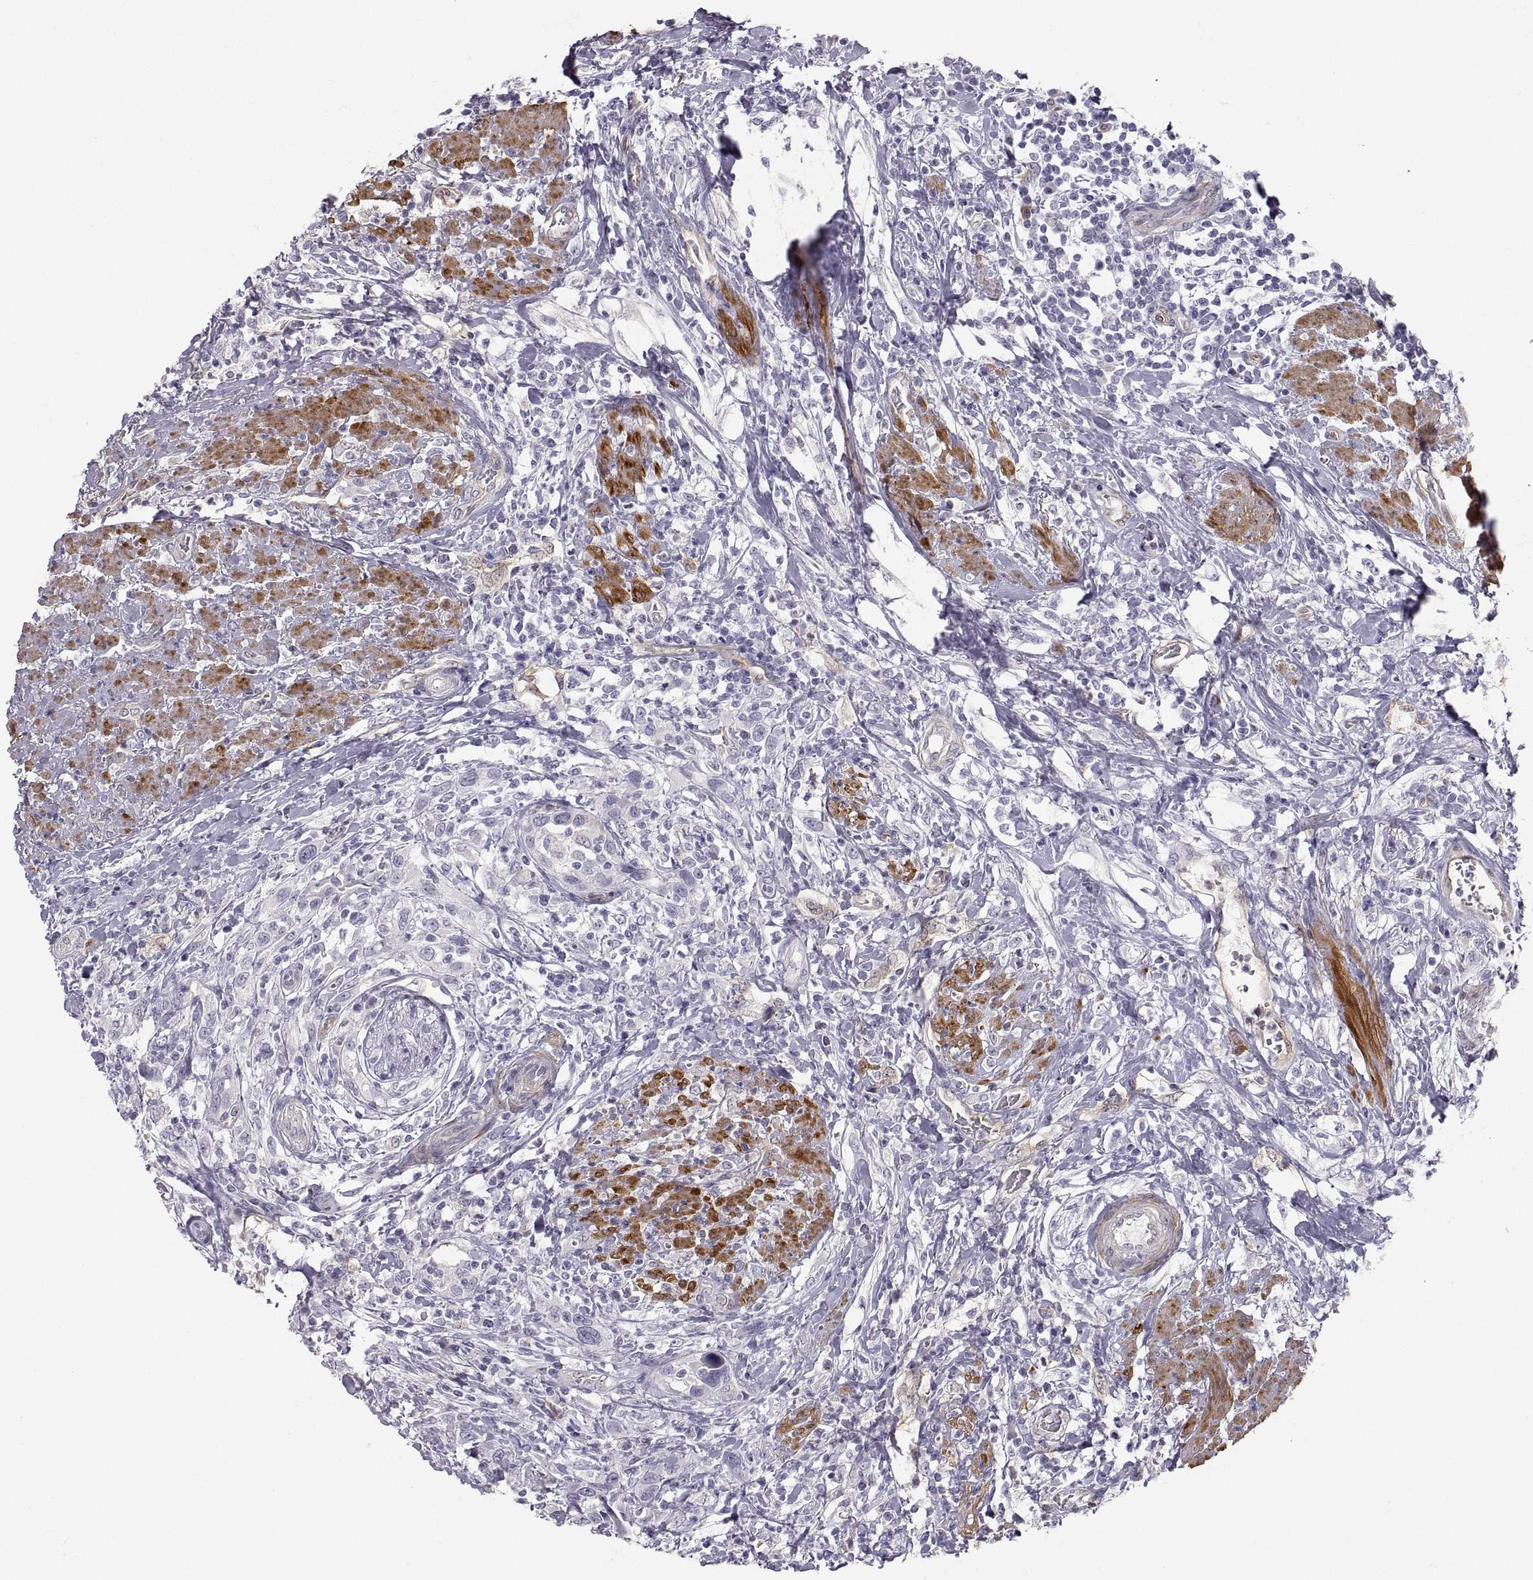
{"staining": {"intensity": "negative", "quantity": "none", "location": "none"}, "tissue": "urothelial cancer", "cell_type": "Tumor cells", "image_type": "cancer", "snomed": [{"axis": "morphology", "description": "Urothelial carcinoma, NOS"}, {"axis": "morphology", "description": "Urothelial carcinoma, High grade"}, {"axis": "topography", "description": "Urinary bladder"}], "caption": "There is no significant expression in tumor cells of urothelial cancer. The staining was performed using DAB to visualize the protein expression in brown, while the nuclei were stained in blue with hematoxylin (Magnification: 20x).", "gene": "PGM5", "patient": {"sex": "female", "age": 64}}